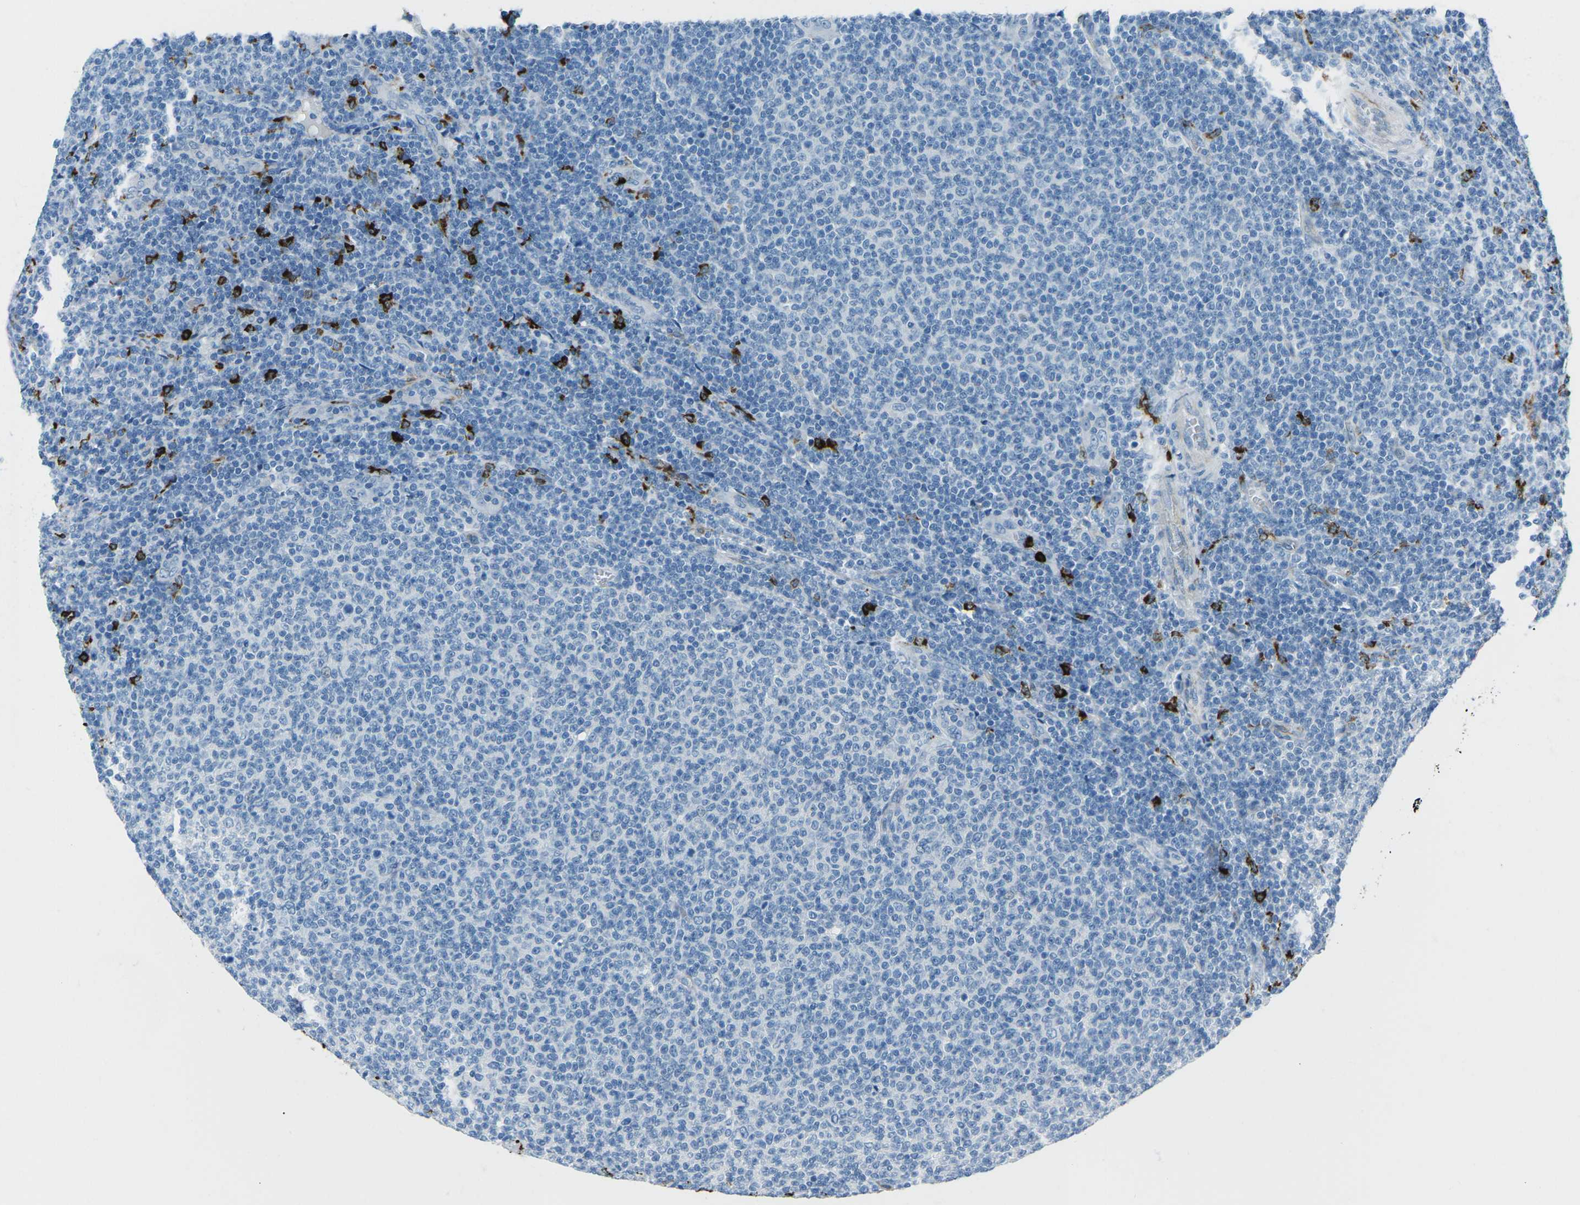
{"staining": {"intensity": "negative", "quantity": "none", "location": "none"}, "tissue": "lymphoma", "cell_type": "Tumor cells", "image_type": "cancer", "snomed": [{"axis": "morphology", "description": "Malignant lymphoma, non-Hodgkin's type, Low grade"}, {"axis": "topography", "description": "Lymph node"}], "caption": "Lymphoma was stained to show a protein in brown. There is no significant staining in tumor cells.", "gene": "FCN1", "patient": {"sex": "male", "age": 66}}